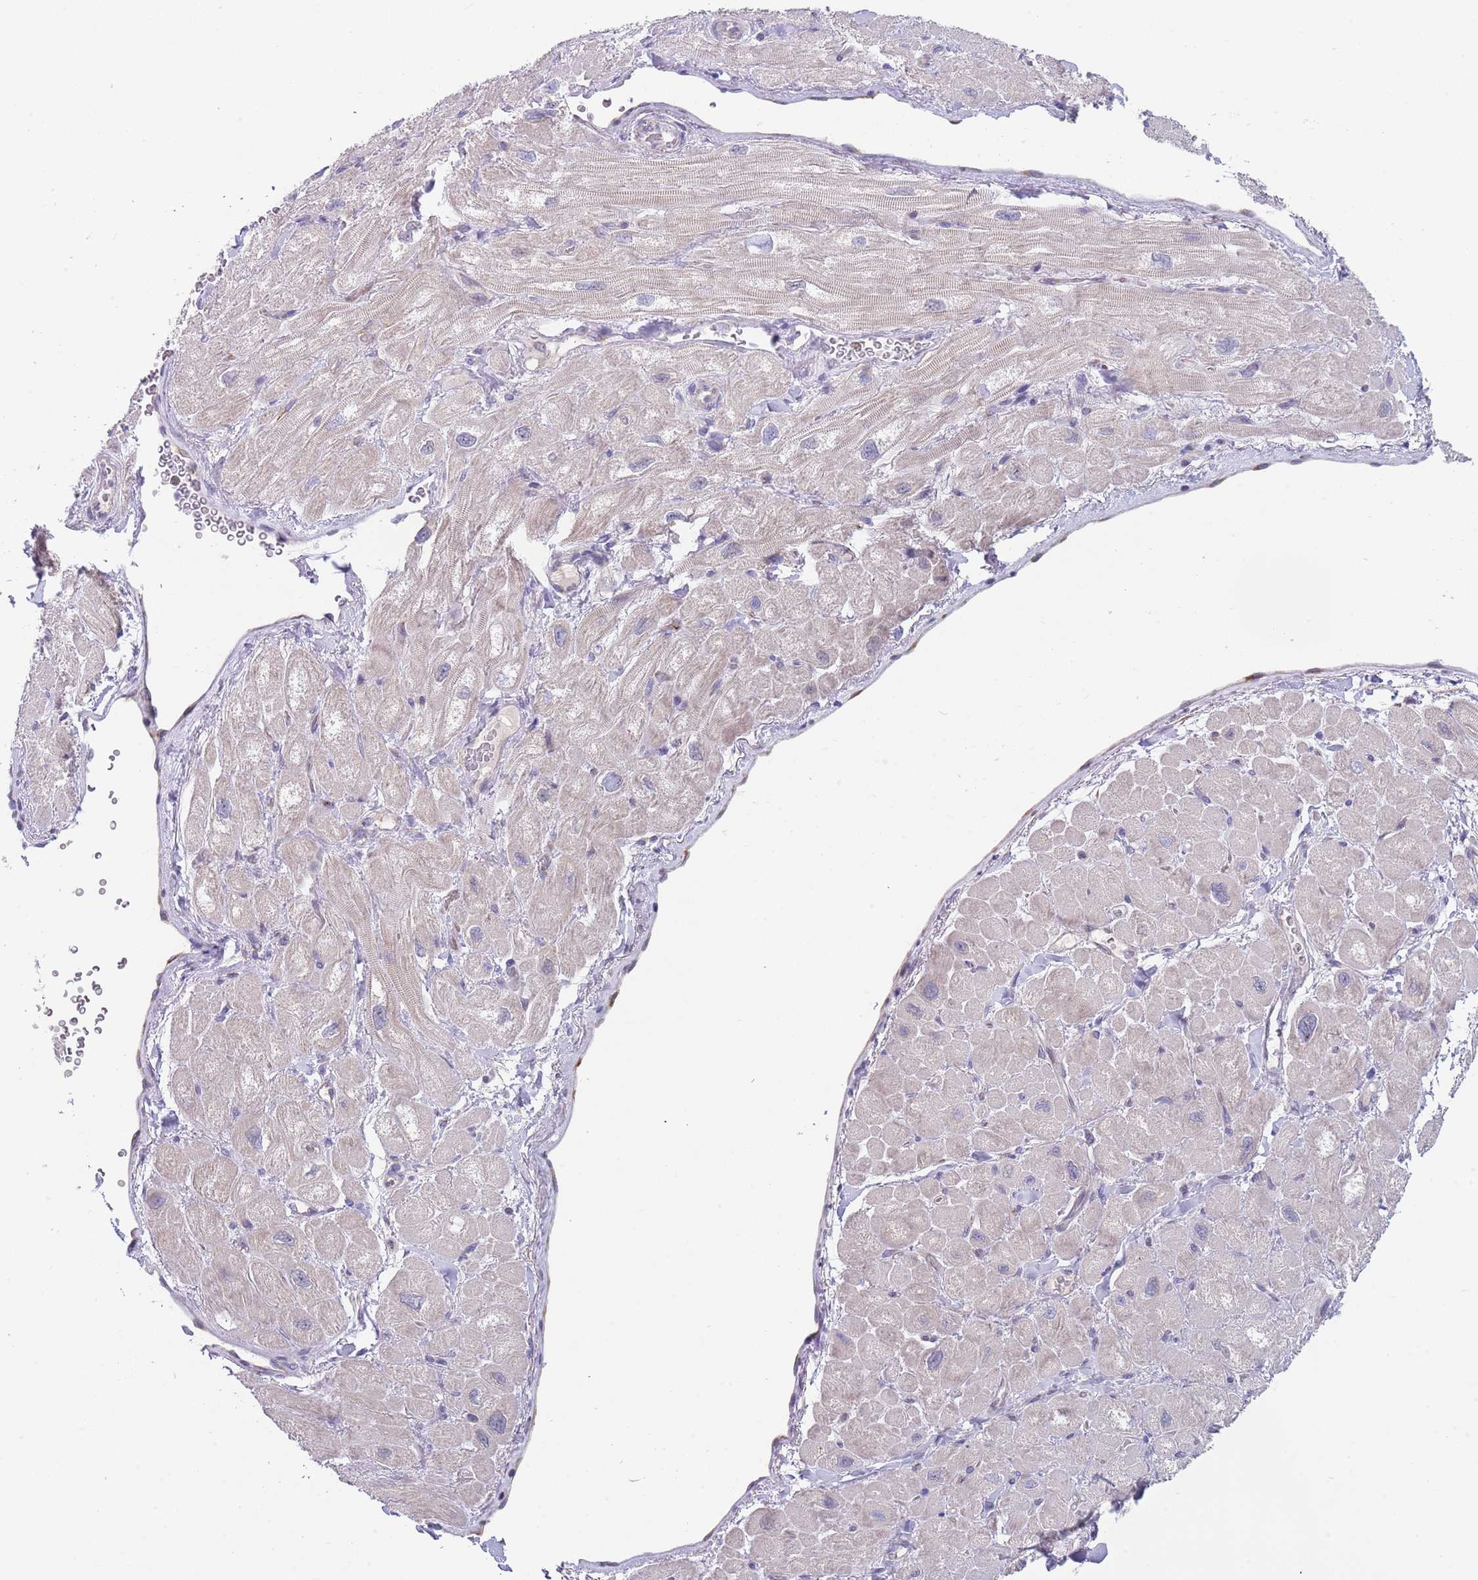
{"staining": {"intensity": "negative", "quantity": "none", "location": "none"}, "tissue": "heart muscle", "cell_type": "Cardiomyocytes", "image_type": "normal", "snomed": [{"axis": "morphology", "description": "Normal tissue, NOS"}, {"axis": "topography", "description": "Heart"}], "caption": "Immunohistochemical staining of benign heart muscle displays no significant expression in cardiomyocytes. The staining is performed using DAB brown chromogen with nuclei counter-stained in using hematoxylin.", "gene": "TNRC6C", "patient": {"sex": "male", "age": 65}}